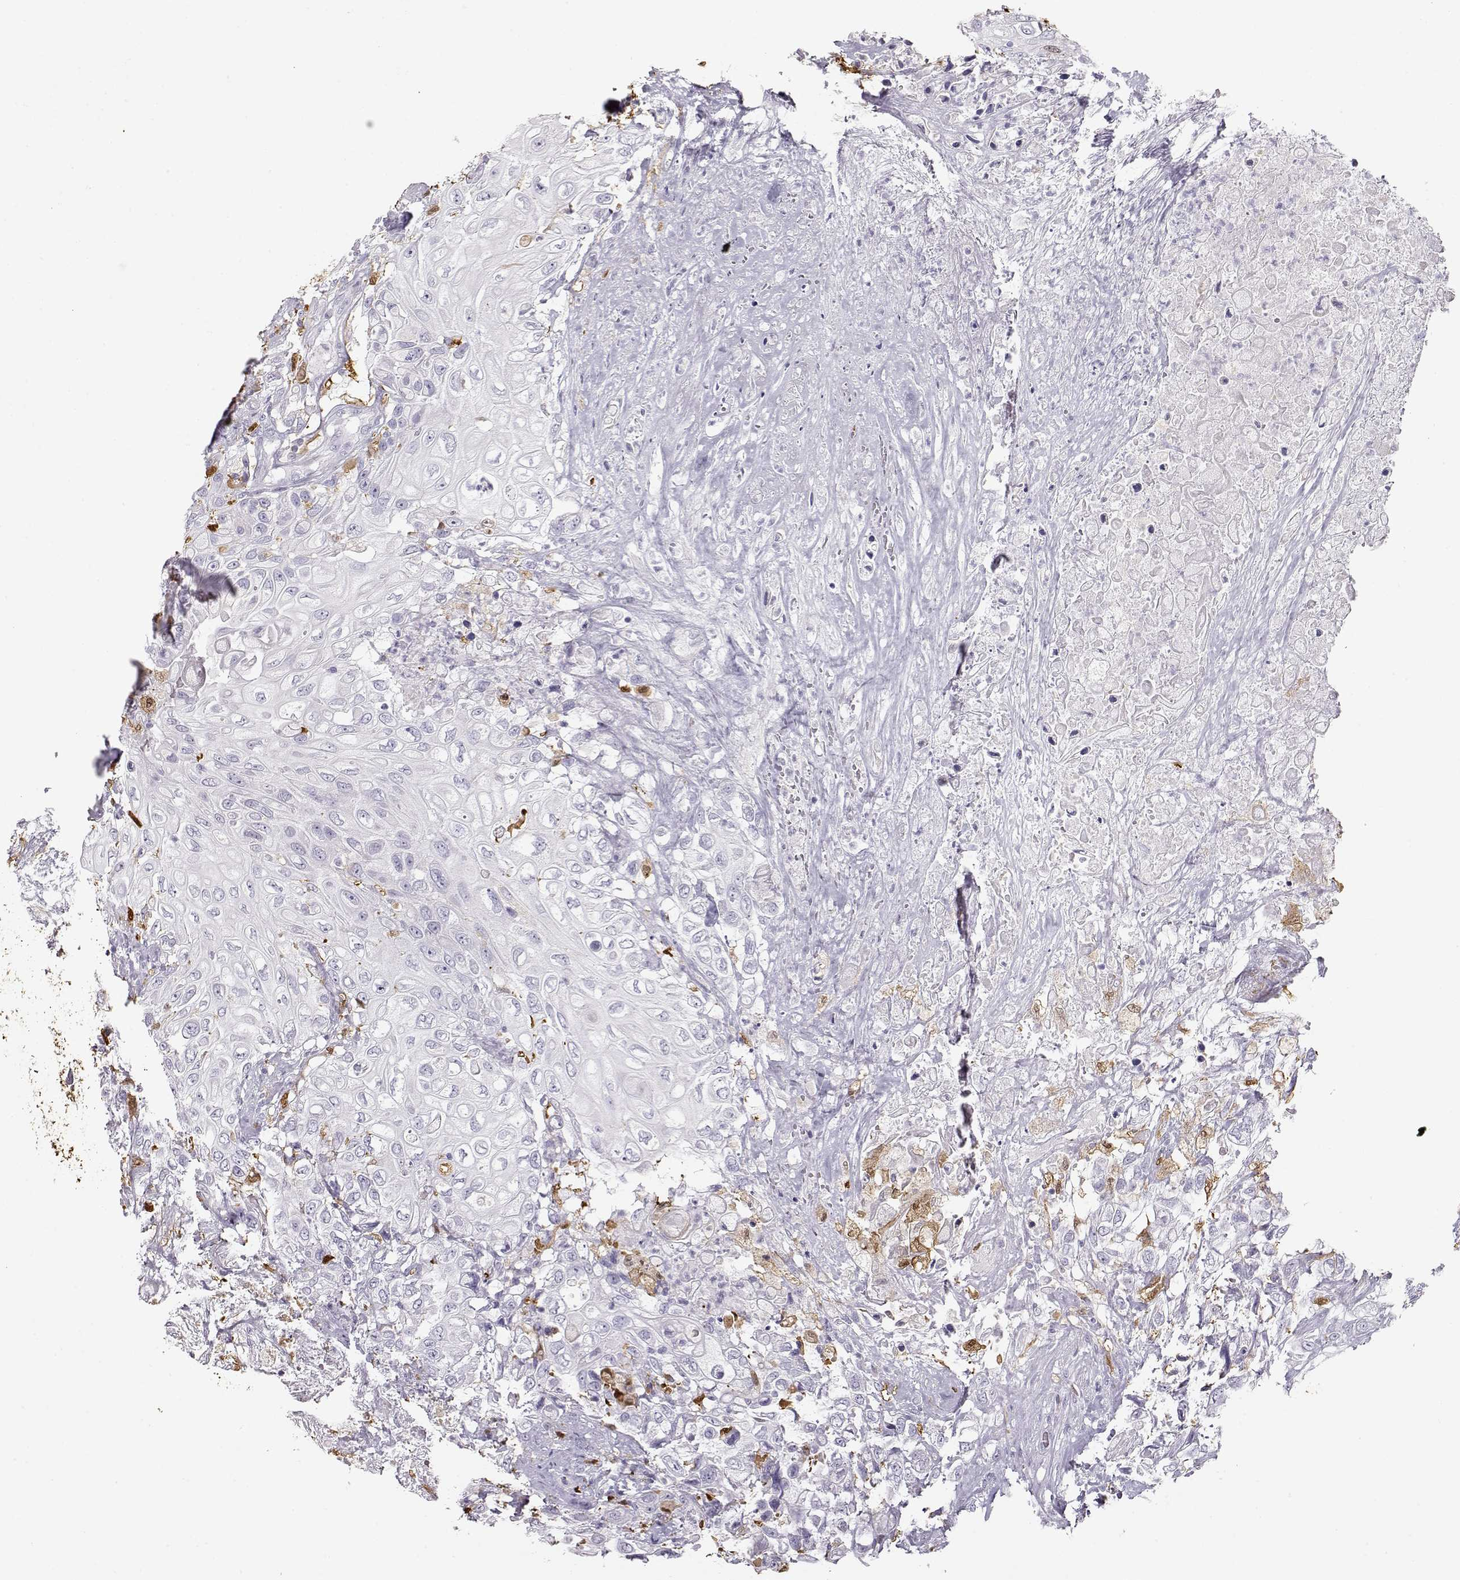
{"staining": {"intensity": "negative", "quantity": "none", "location": "none"}, "tissue": "urothelial cancer", "cell_type": "Tumor cells", "image_type": "cancer", "snomed": [{"axis": "morphology", "description": "Urothelial carcinoma, High grade"}, {"axis": "topography", "description": "Urinary bladder"}], "caption": "Human urothelial cancer stained for a protein using immunohistochemistry (IHC) exhibits no positivity in tumor cells.", "gene": "S100B", "patient": {"sex": "female", "age": 56}}